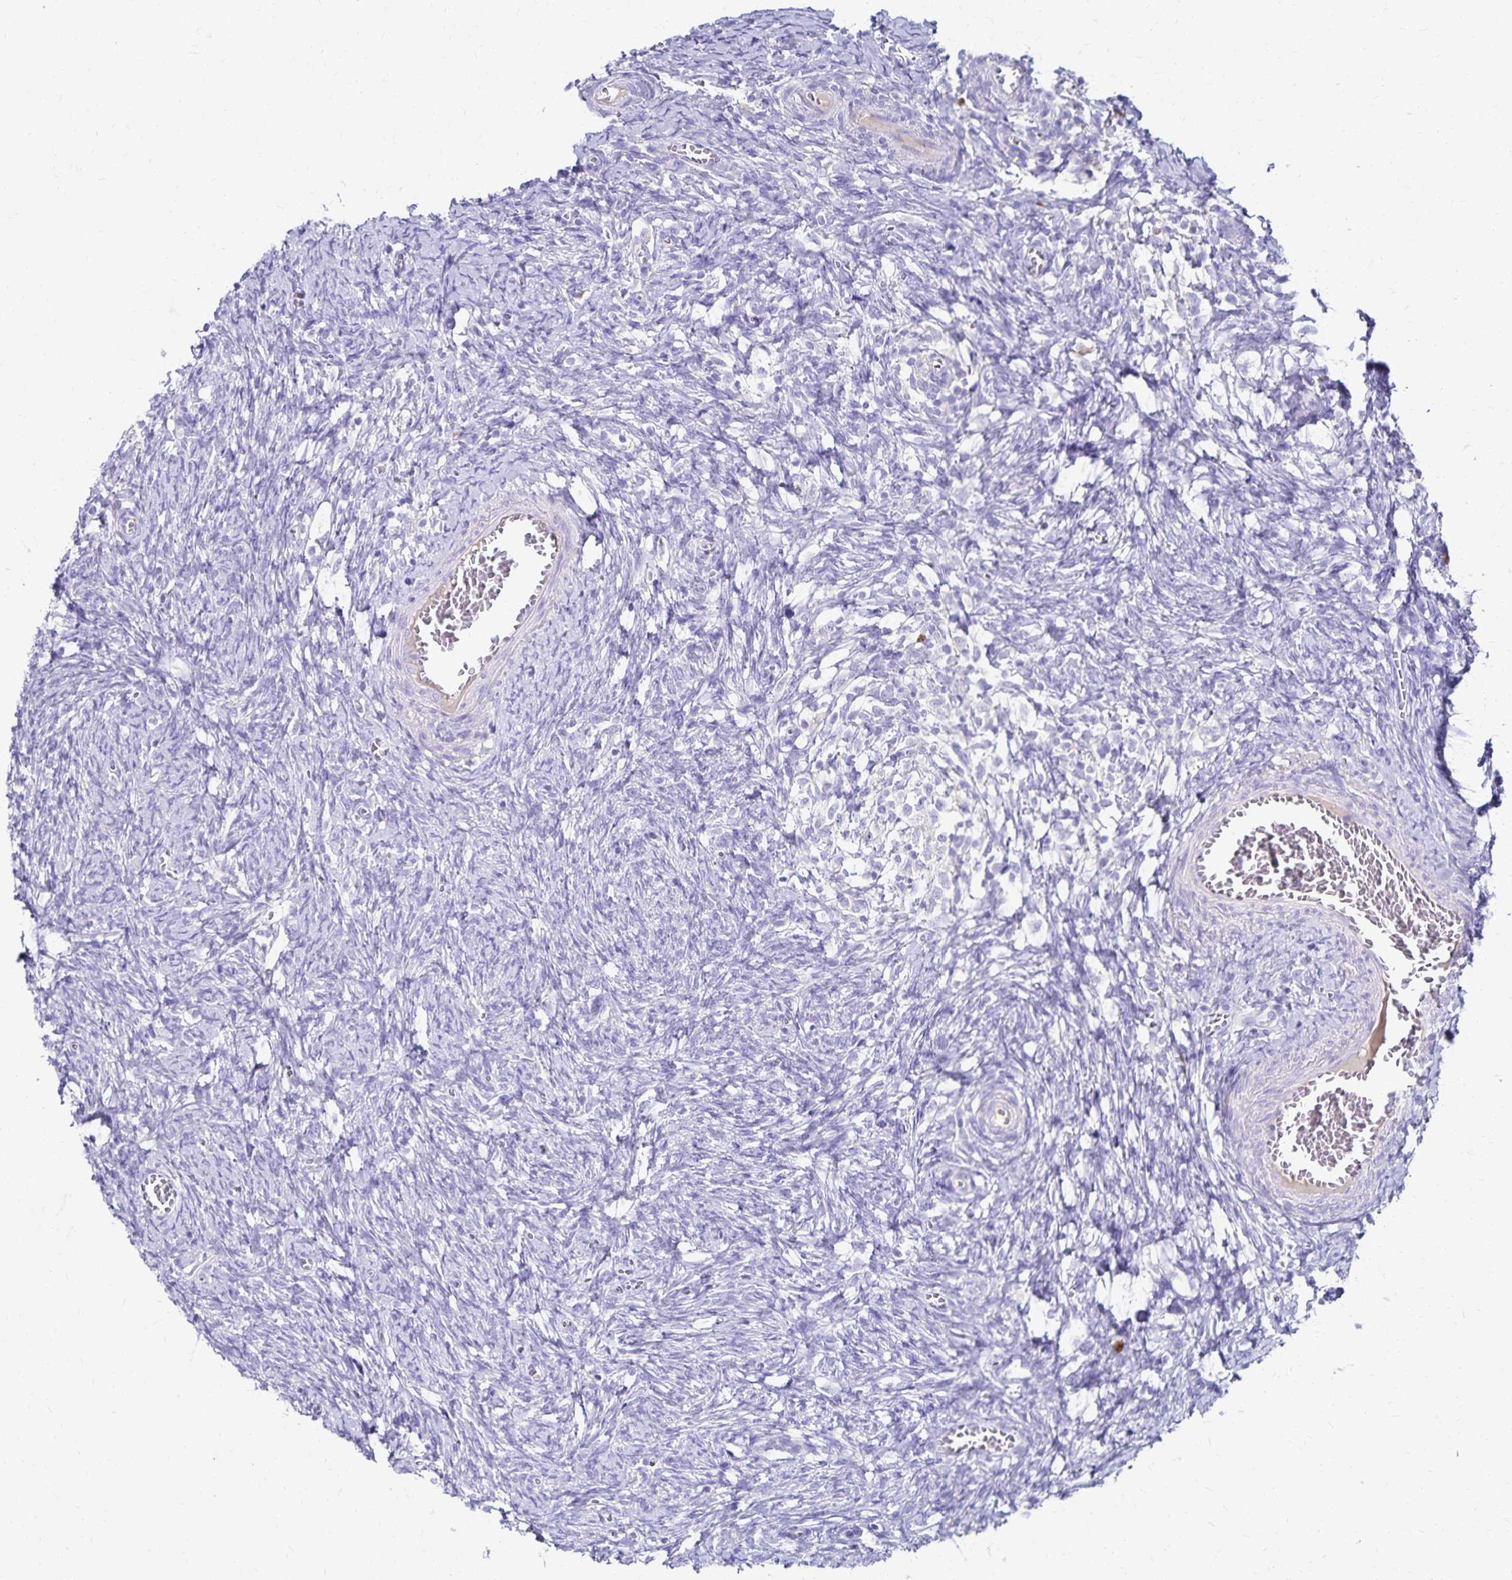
{"staining": {"intensity": "negative", "quantity": "none", "location": "none"}, "tissue": "ovary", "cell_type": "Ovarian stroma cells", "image_type": "normal", "snomed": [{"axis": "morphology", "description": "Normal tissue, NOS"}, {"axis": "topography", "description": "Ovary"}], "caption": "Immunohistochemistry image of unremarkable ovary: ovary stained with DAB displays no significant protein staining in ovarian stroma cells.", "gene": "PAX5", "patient": {"sex": "female", "age": 41}}